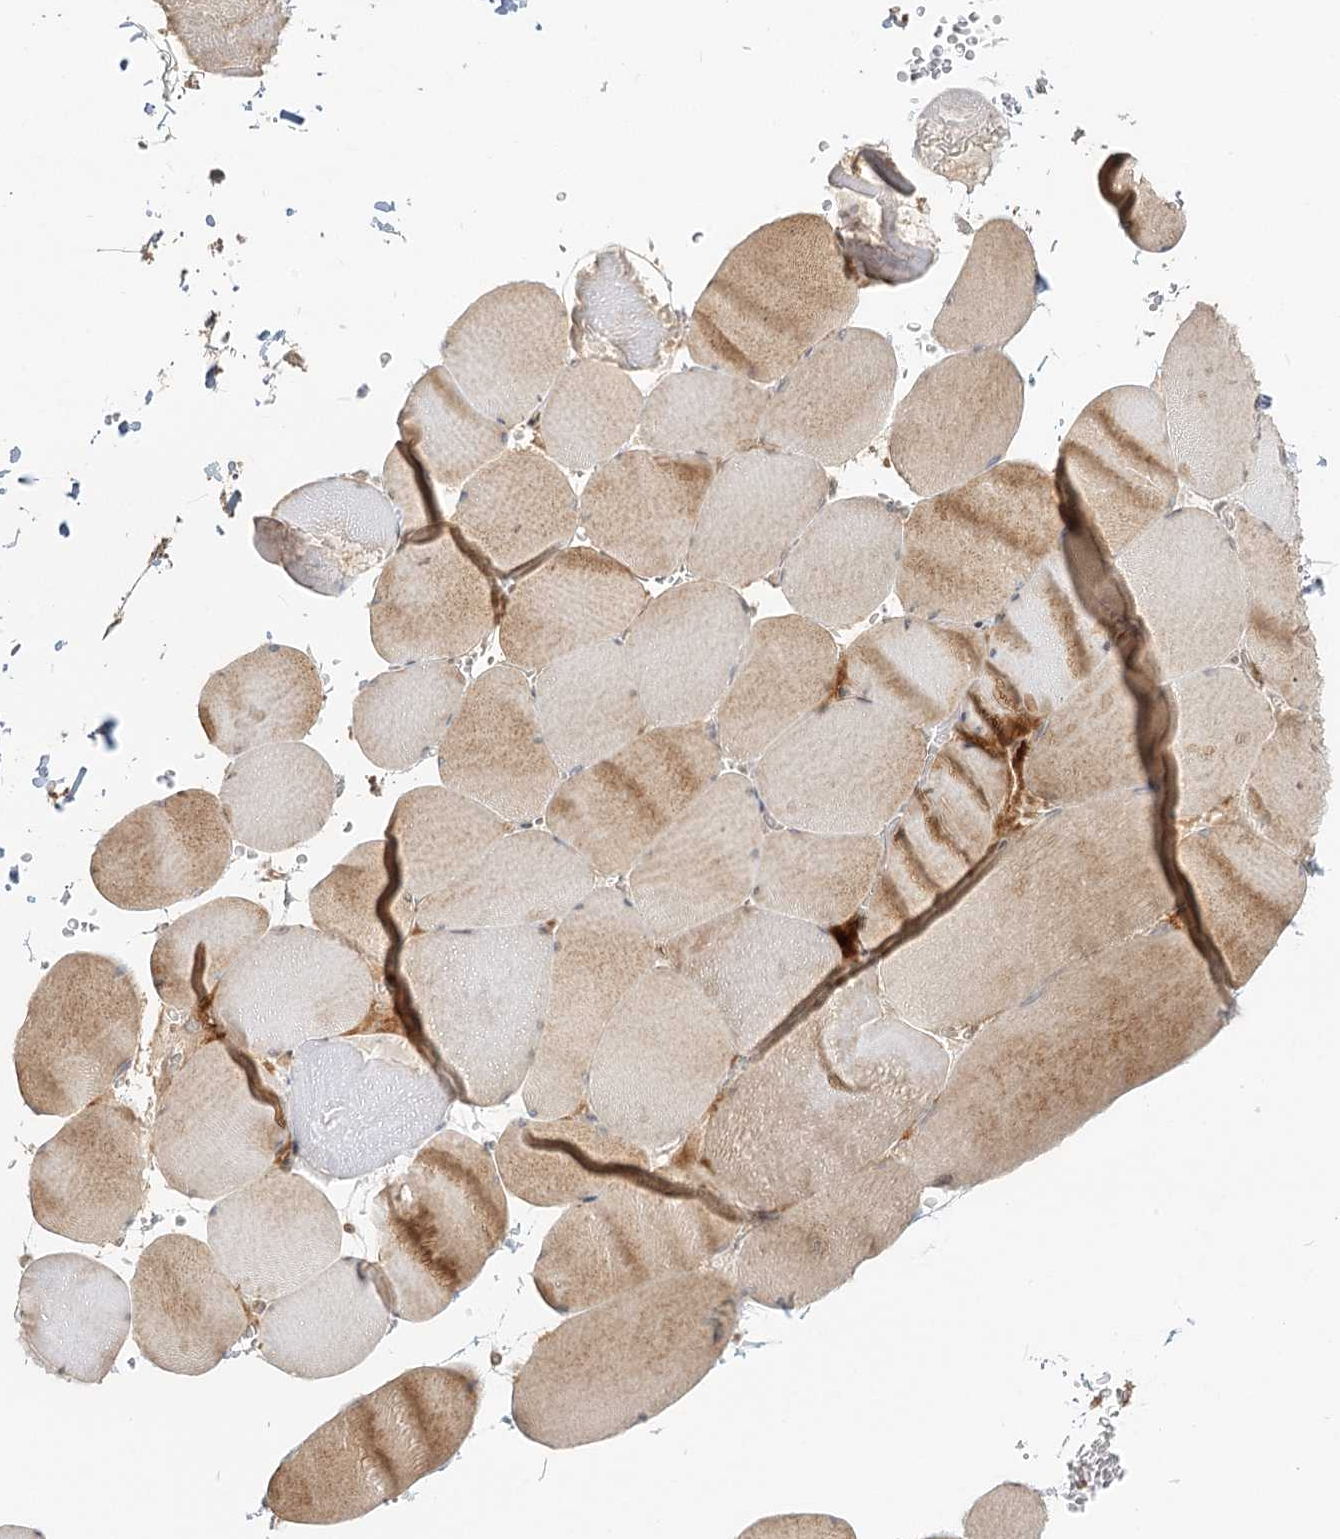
{"staining": {"intensity": "moderate", "quantity": "25%-75%", "location": "cytoplasmic/membranous"}, "tissue": "skeletal muscle", "cell_type": "Myocytes", "image_type": "normal", "snomed": [{"axis": "morphology", "description": "Normal tissue, NOS"}, {"axis": "topography", "description": "Skeletal muscle"}, {"axis": "topography", "description": "Head-Neck"}], "caption": "This histopathology image displays immunohistochemistry (IHC) staining of unremarkable human skeletal muscle, with medium moderate cytoplasmic/membranous staining in about 25%-75% of myocytes.", "gene": "GUCY2C", "patient": {"sex": "male", "age": 66}}